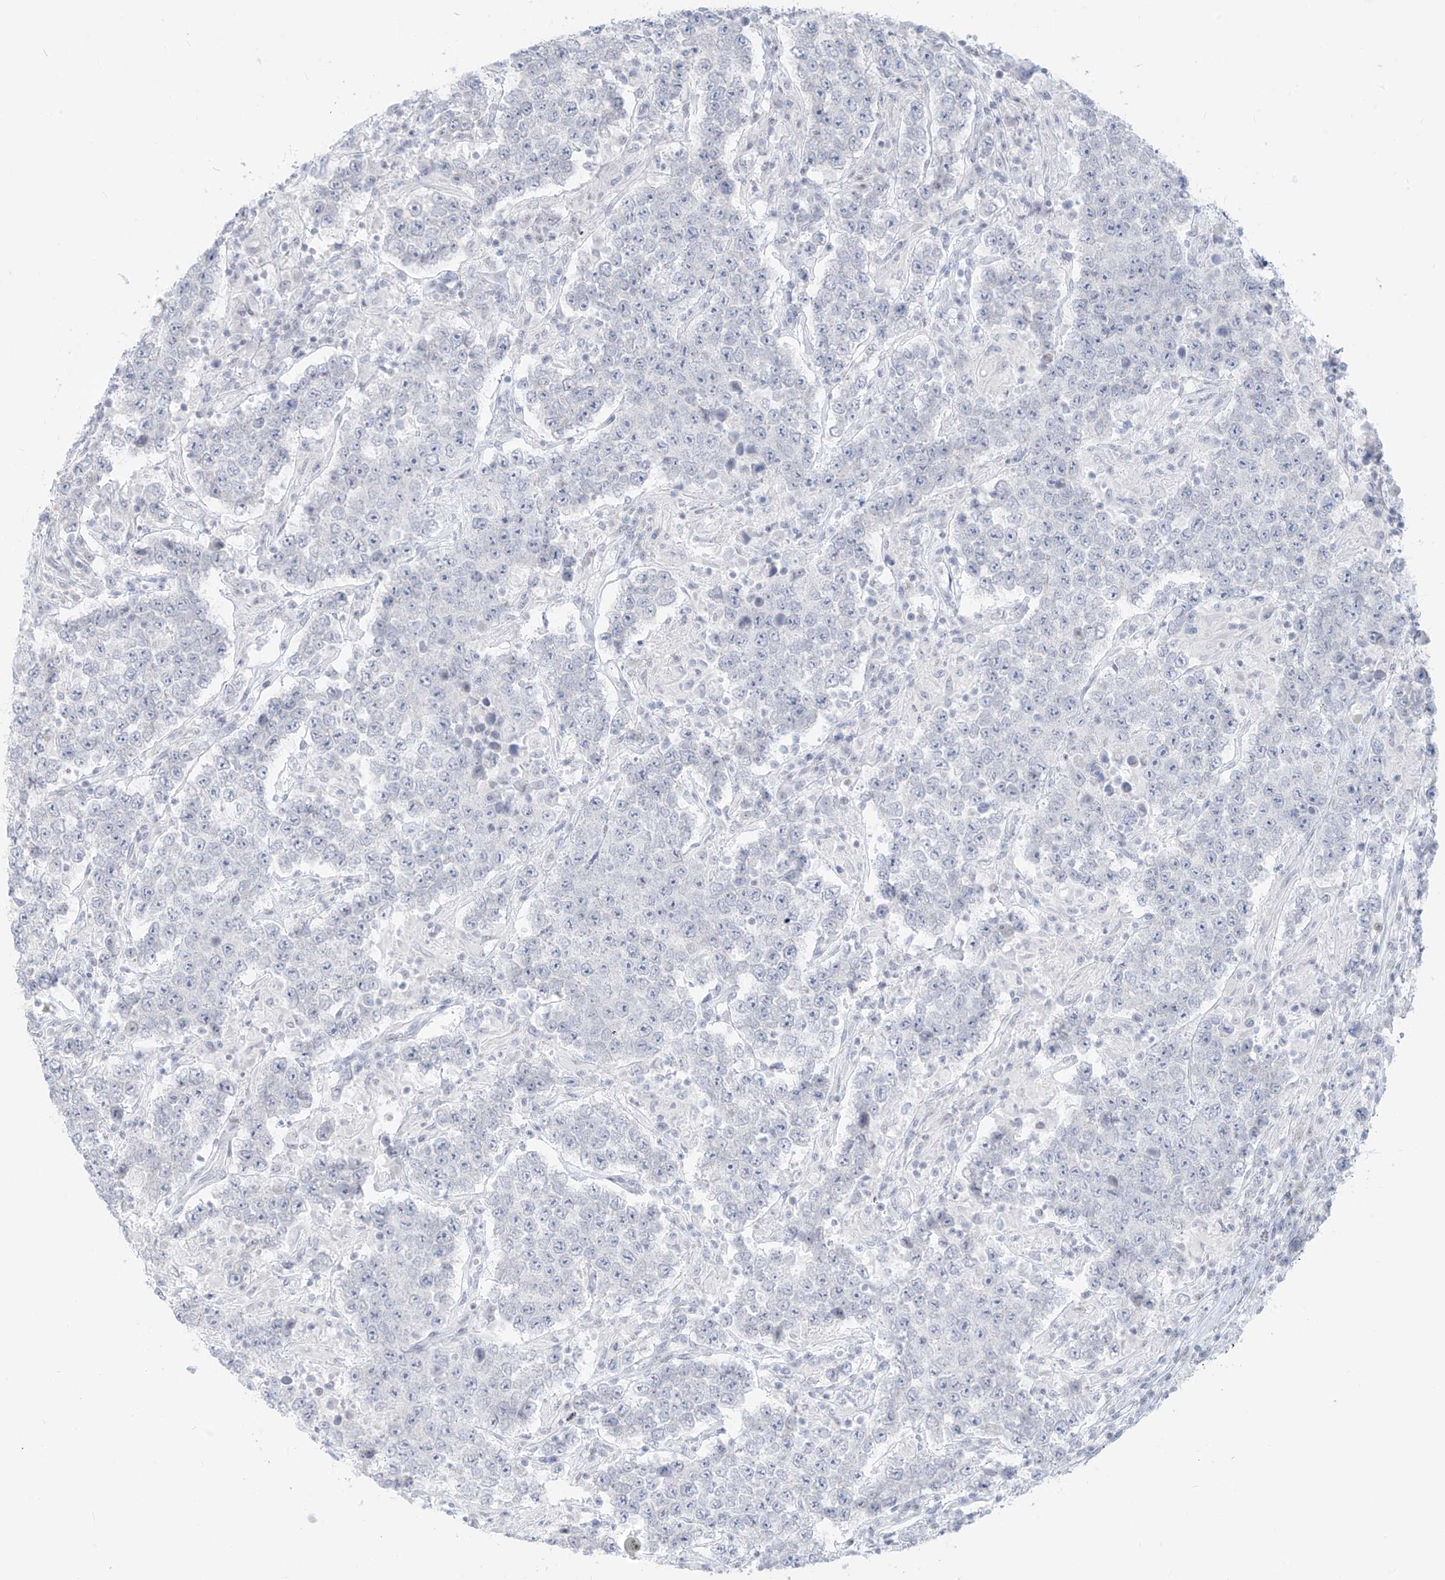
{"staining": {"intensity": "negative", "quantity": "none", "location": "none"}, "tissue": "testis cancer", "cell_type": "Tumor cells", "image_type": "cancer", "snomed": [{"axis": "morphology", "description": "Normal tissue, NOS"}, {"axis": "morphology", "description": "Urothelial carcinoma, High grade"}, {"axis": "morphology", "description": "Seminoma, NOS"}, {"axis": "morphology", "description": "Carcinoma, Embryonal, NOS"}, {"axis": "topography", "description": "Urinary bladder"}, {"axis": "topography", "description": "Testis"}], "caption": "A histopathology image of human testis cancer is negative for staining in tumor cells.", "gene": "OSBPL7", "patient": {"sex": "male", "age": 41}}